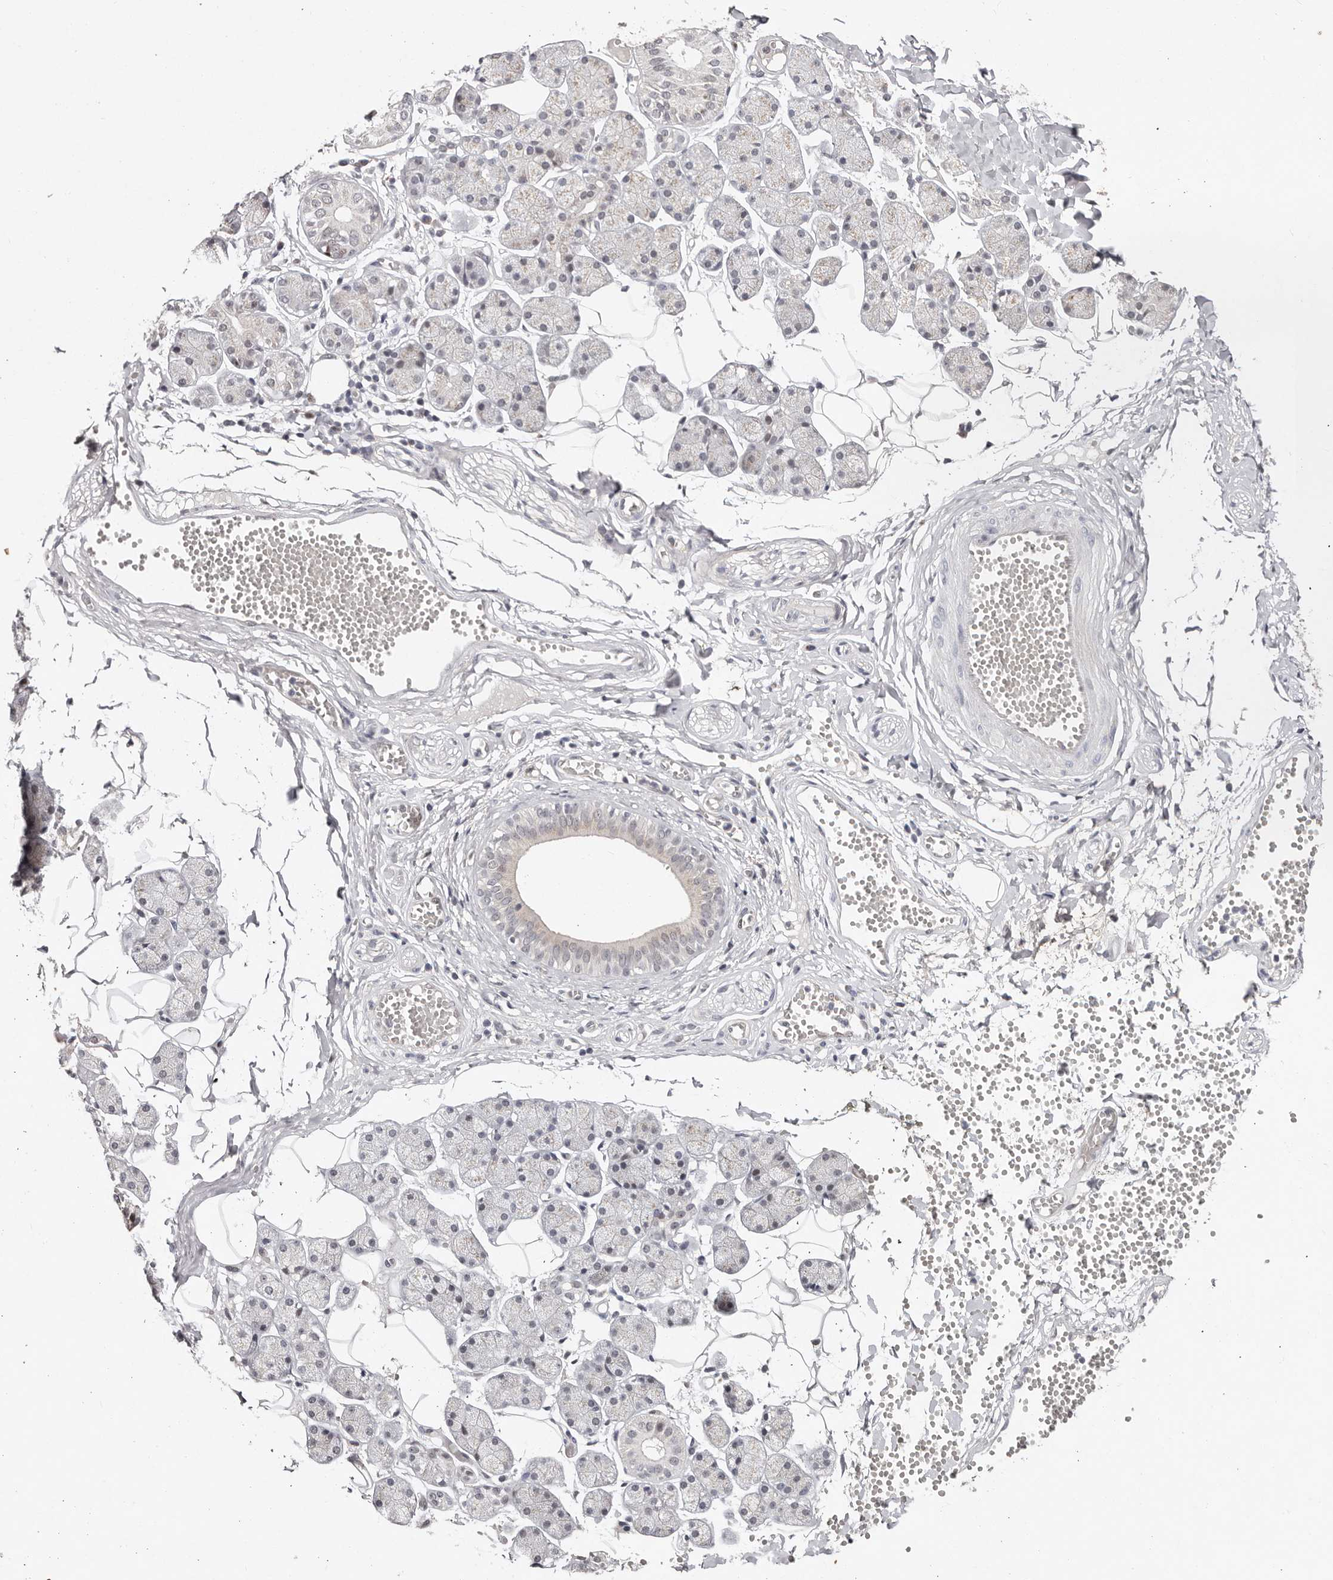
{"staining": {"intensity": "moderate", "quantity": "<25%", "location": "cytoplasmic/membranous"}, "tissue": "salivary gland", "cell_type": "Glandular cells", "image_type": "normal", "snomed": [{"axis": "morphology", "description": "Normal tissue, NOS"}, {"axis": "topography", "description": "Salivary gland"}], "caption": "Protein staining by IHC demonstrates moderate cytoplasmic/membranous positivity in approximately <25% of glandular cells in unremarkable salivary gland.", "gene": "KLF7", "patient": {"sex": "female", "age": 33}}